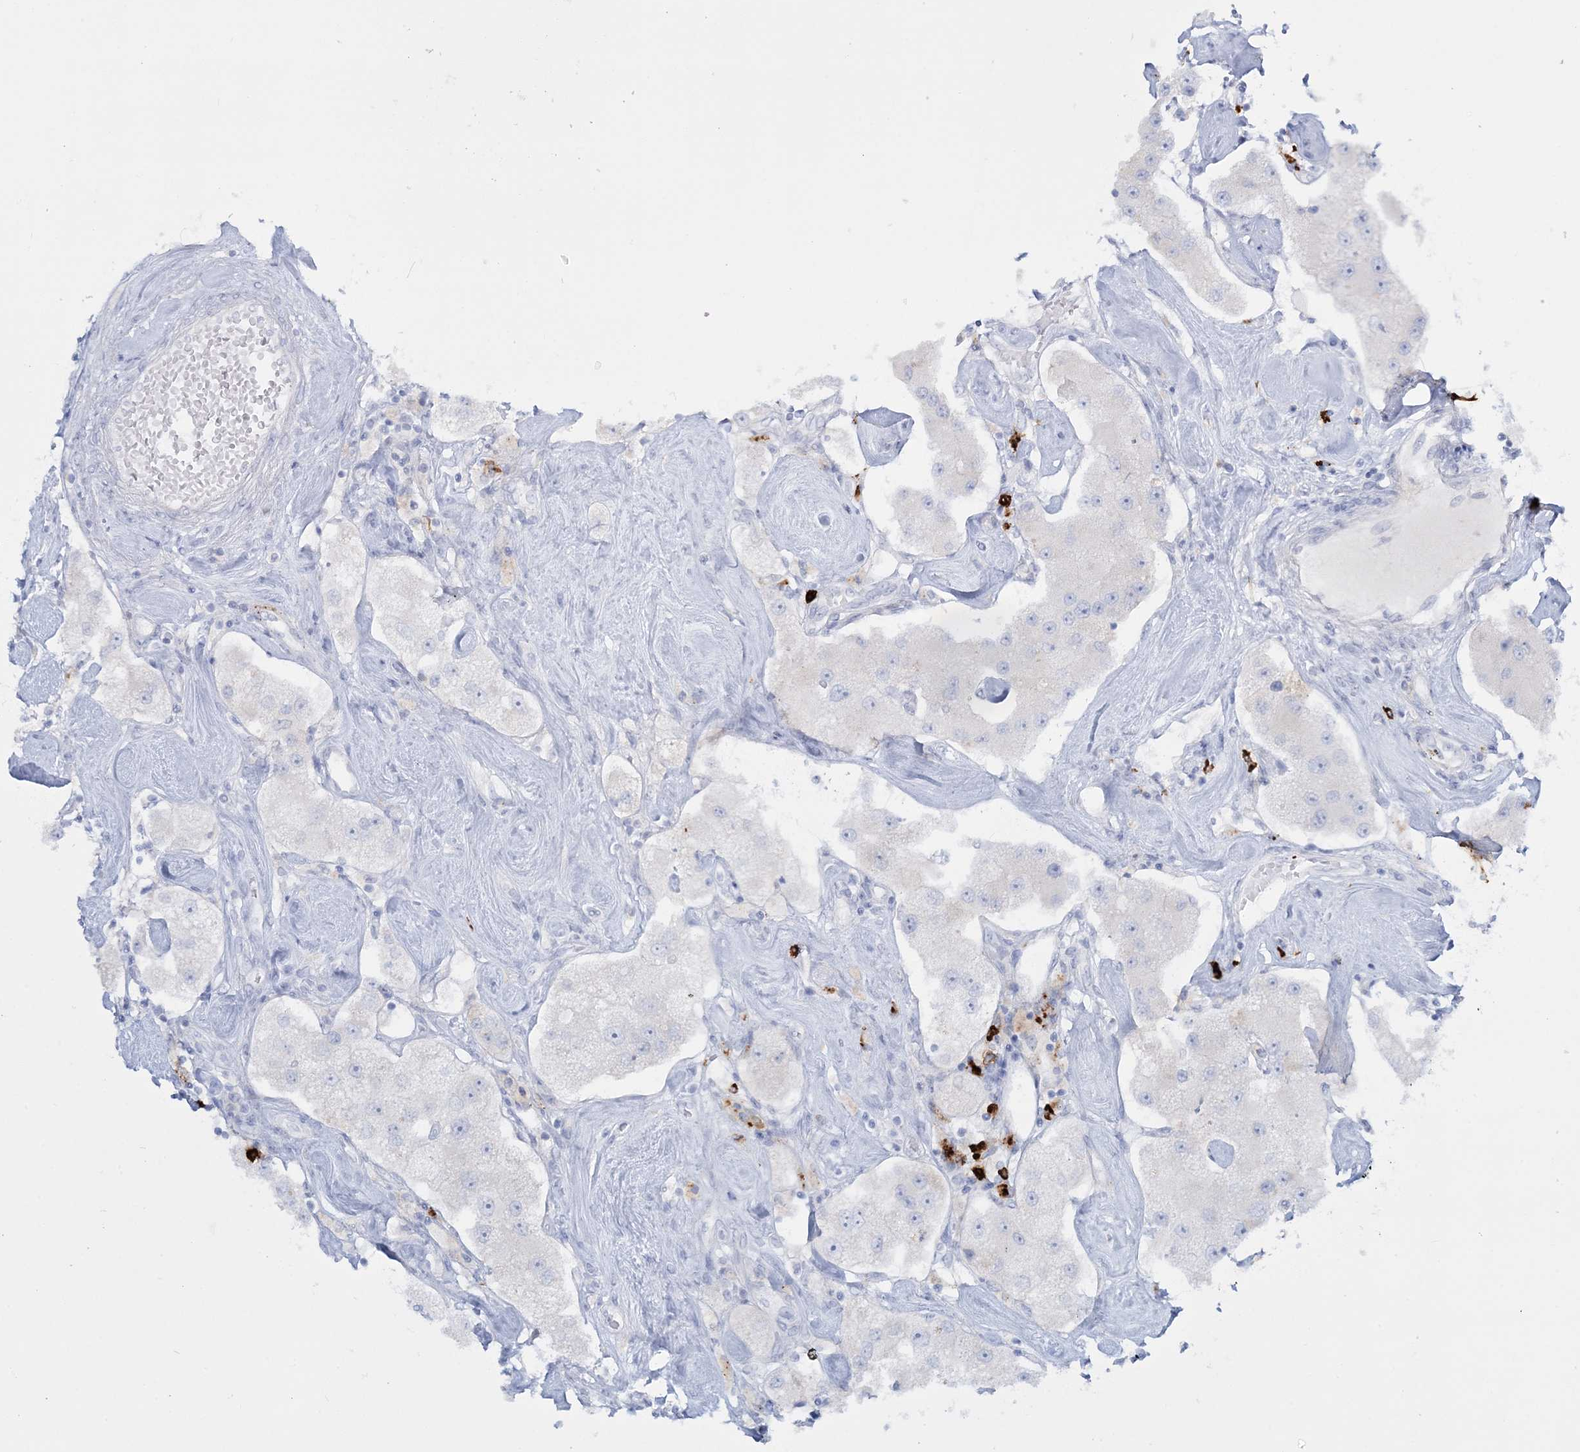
{"staining": {"intensity": "negative", "quantity": "none", "location": "none"}, "tissue": "carcinoid", "cell_type": "Tumor cells", "image_type": "cancer", "snomed": [{"axis": "morphology", "description": "Carcinoid, malignant, NOS"}, {"axis": "topography", "description": "Pancreas"}], "caption": "Carcinoid was stained to show a protein in brown. There is no significant expression in tumor cells.", "gene": "WDSUB1", "patient": {"sex": "male", "age": 41}}